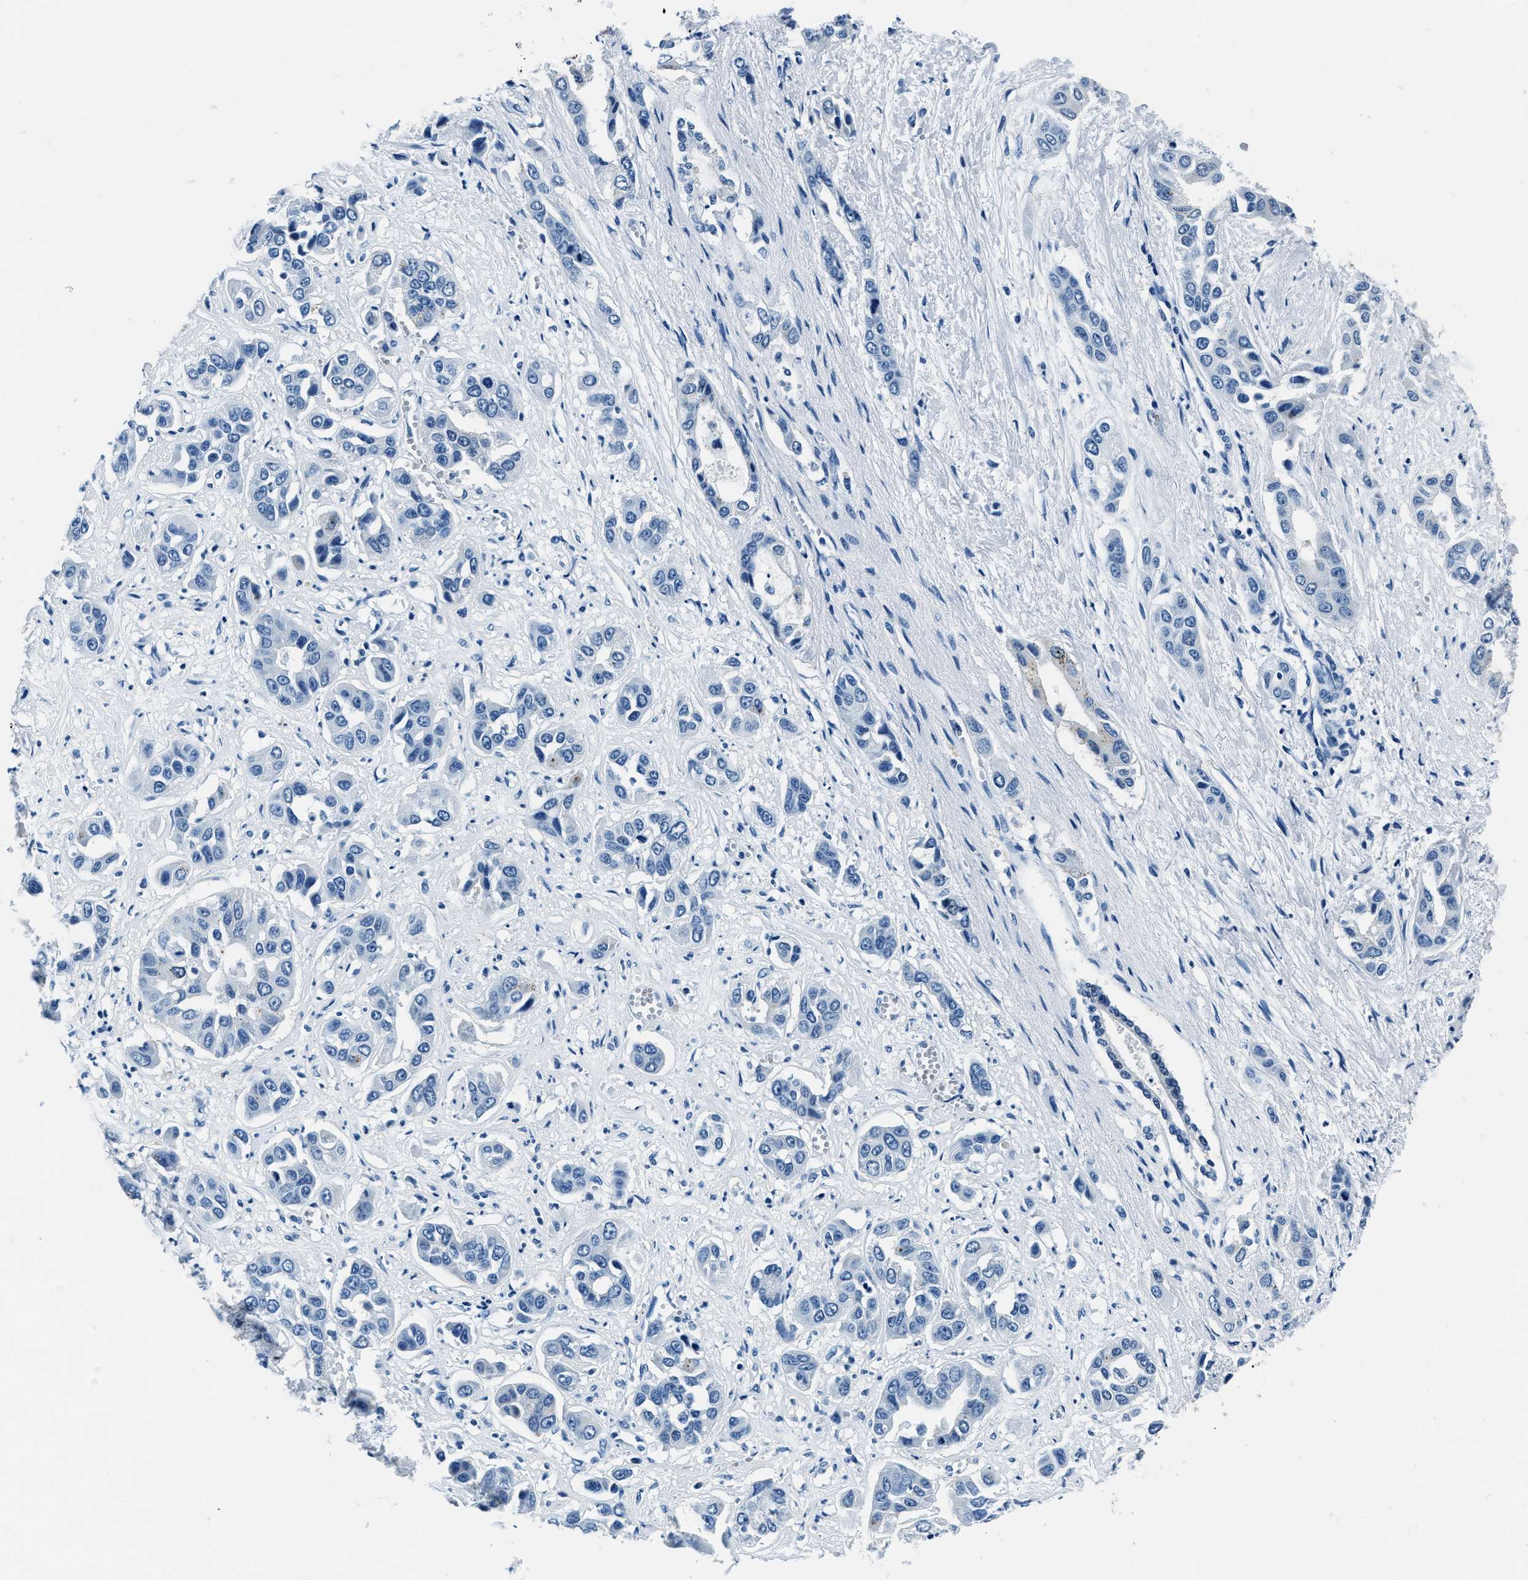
{"staining": {"intensity": "negative", "quantity": "none", "location": "none"}, "tissue": "liver cancer", "cell_type": "Tumor cells", "image_type": "cancer", "snomed": [{"axis": "morphology", "description": "Cholangiocarcinoma"}, {"axis": "topography", "description": "Liver"}], "caption": "Liver cancer was stained to show a protein in brown. There is no significant expression in tumor cells.", "gene": "PTPDC1", "patient": {"sex": "female", "age": 52}}